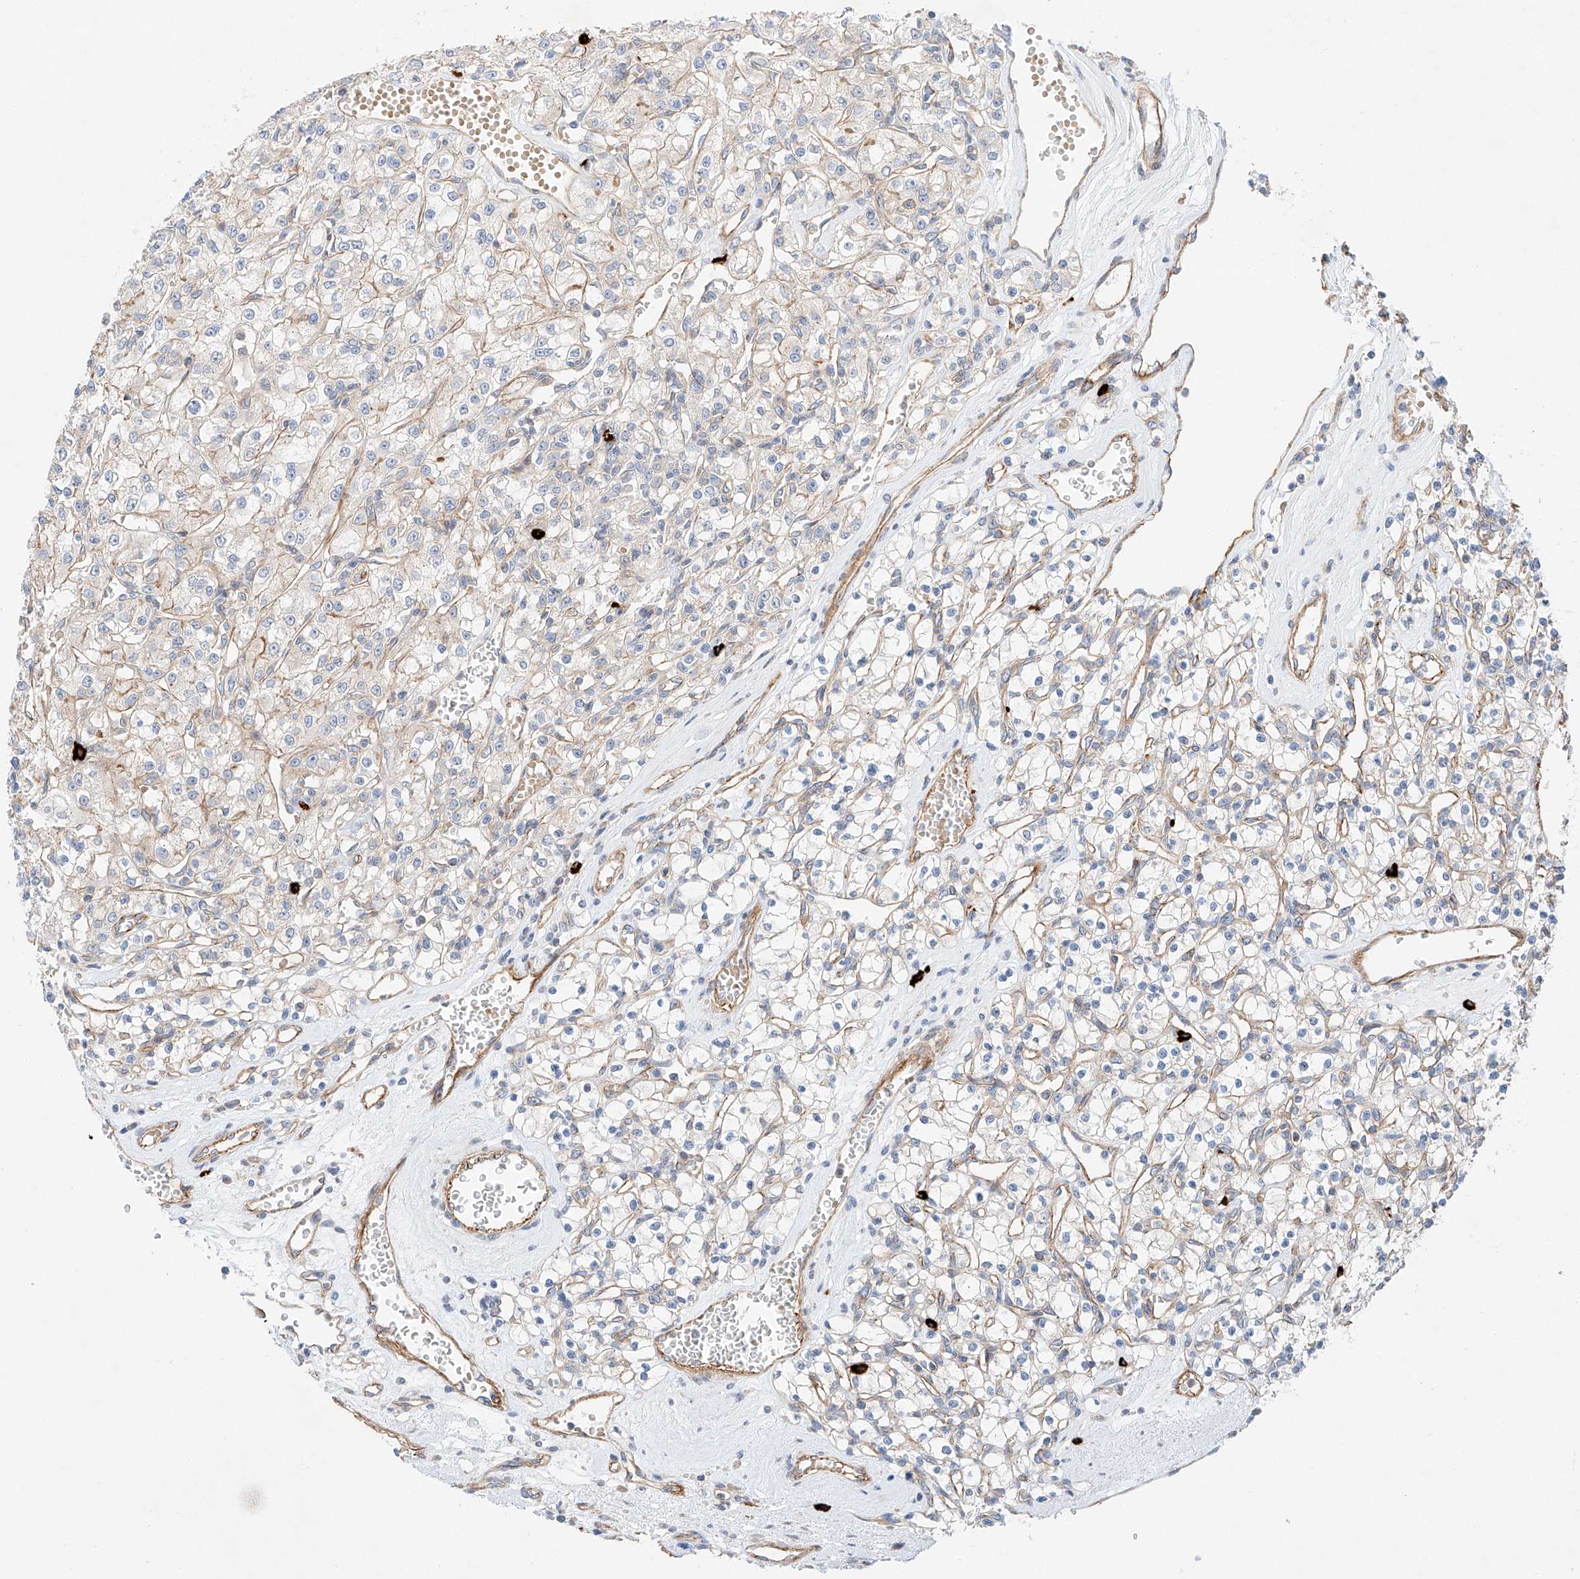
{"staining": {"intensity": "negative", "quantity": "none", "location": "none"}, "tissue": "renal cancer", "cell_type": "Tumor cells", "image_type": "cancer", "snomed": [{"axis": "morphology", "description": "Adenocarcinoma, NOS"}, {"axis": "topography", "description": "Kidney"}], "caption": "The micrograph reveals no significant staining in tumor cells of adenocarcinoma (renal).", "gene": "MINDY4", "patient": {"sex": "female", "age": 59}}